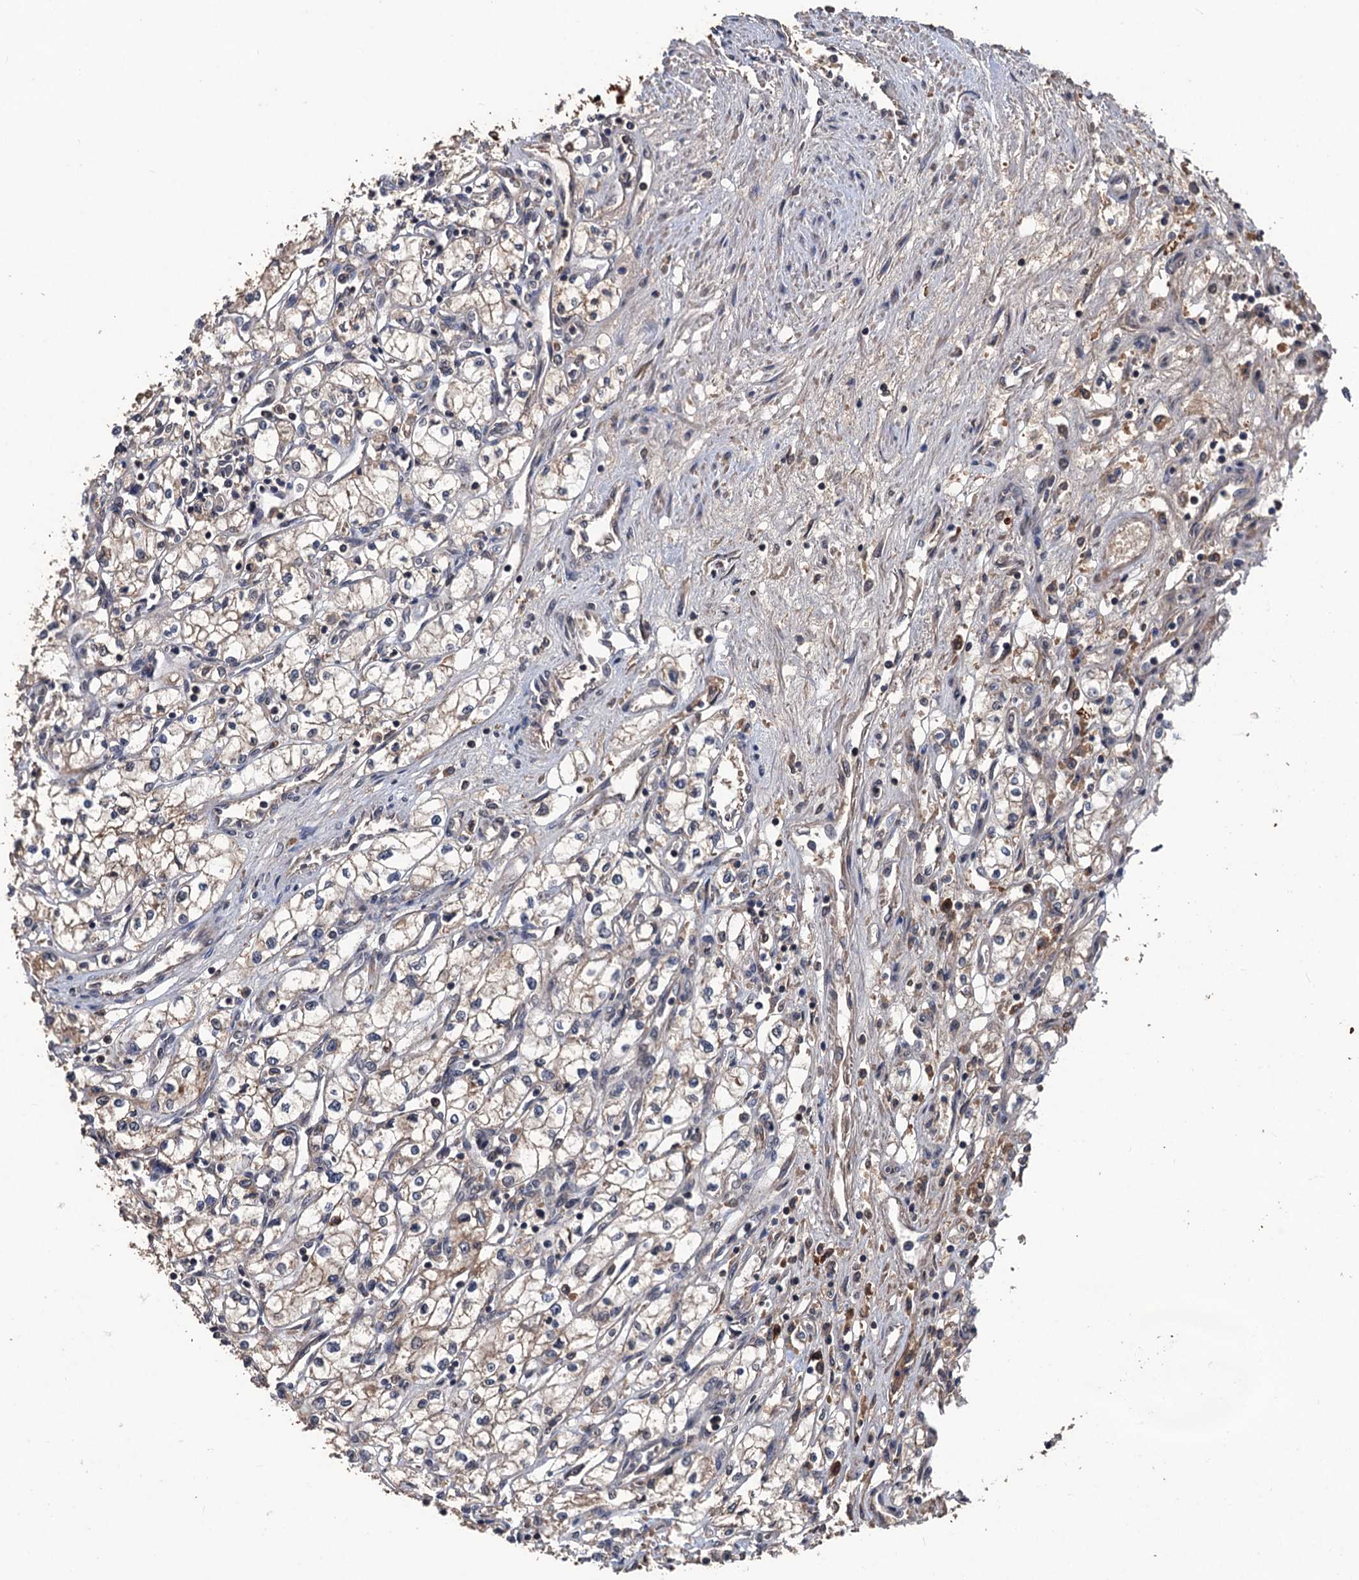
{"staining": {"intensity": "weak", "quantity": "<25%", "location": "cytoplasmic/membranous"}, "tissue": "renal cancer", "cell_type": "Tumor cells", "image_type": "cancer", "snomed": [{"axis": "morphology", "description": "Adenocarcinoma, NOS"}, {"axis": "topography", "description": "Kidney"}], "caption": "High power microscopy micrograph of an immunohistochemistry (IHC) histopathology image of renal adenocarcinoma, revealing no significant staining in tumor cells.", "gene": "ZNF438", "patient": {"sex": "male", "age": 59}}